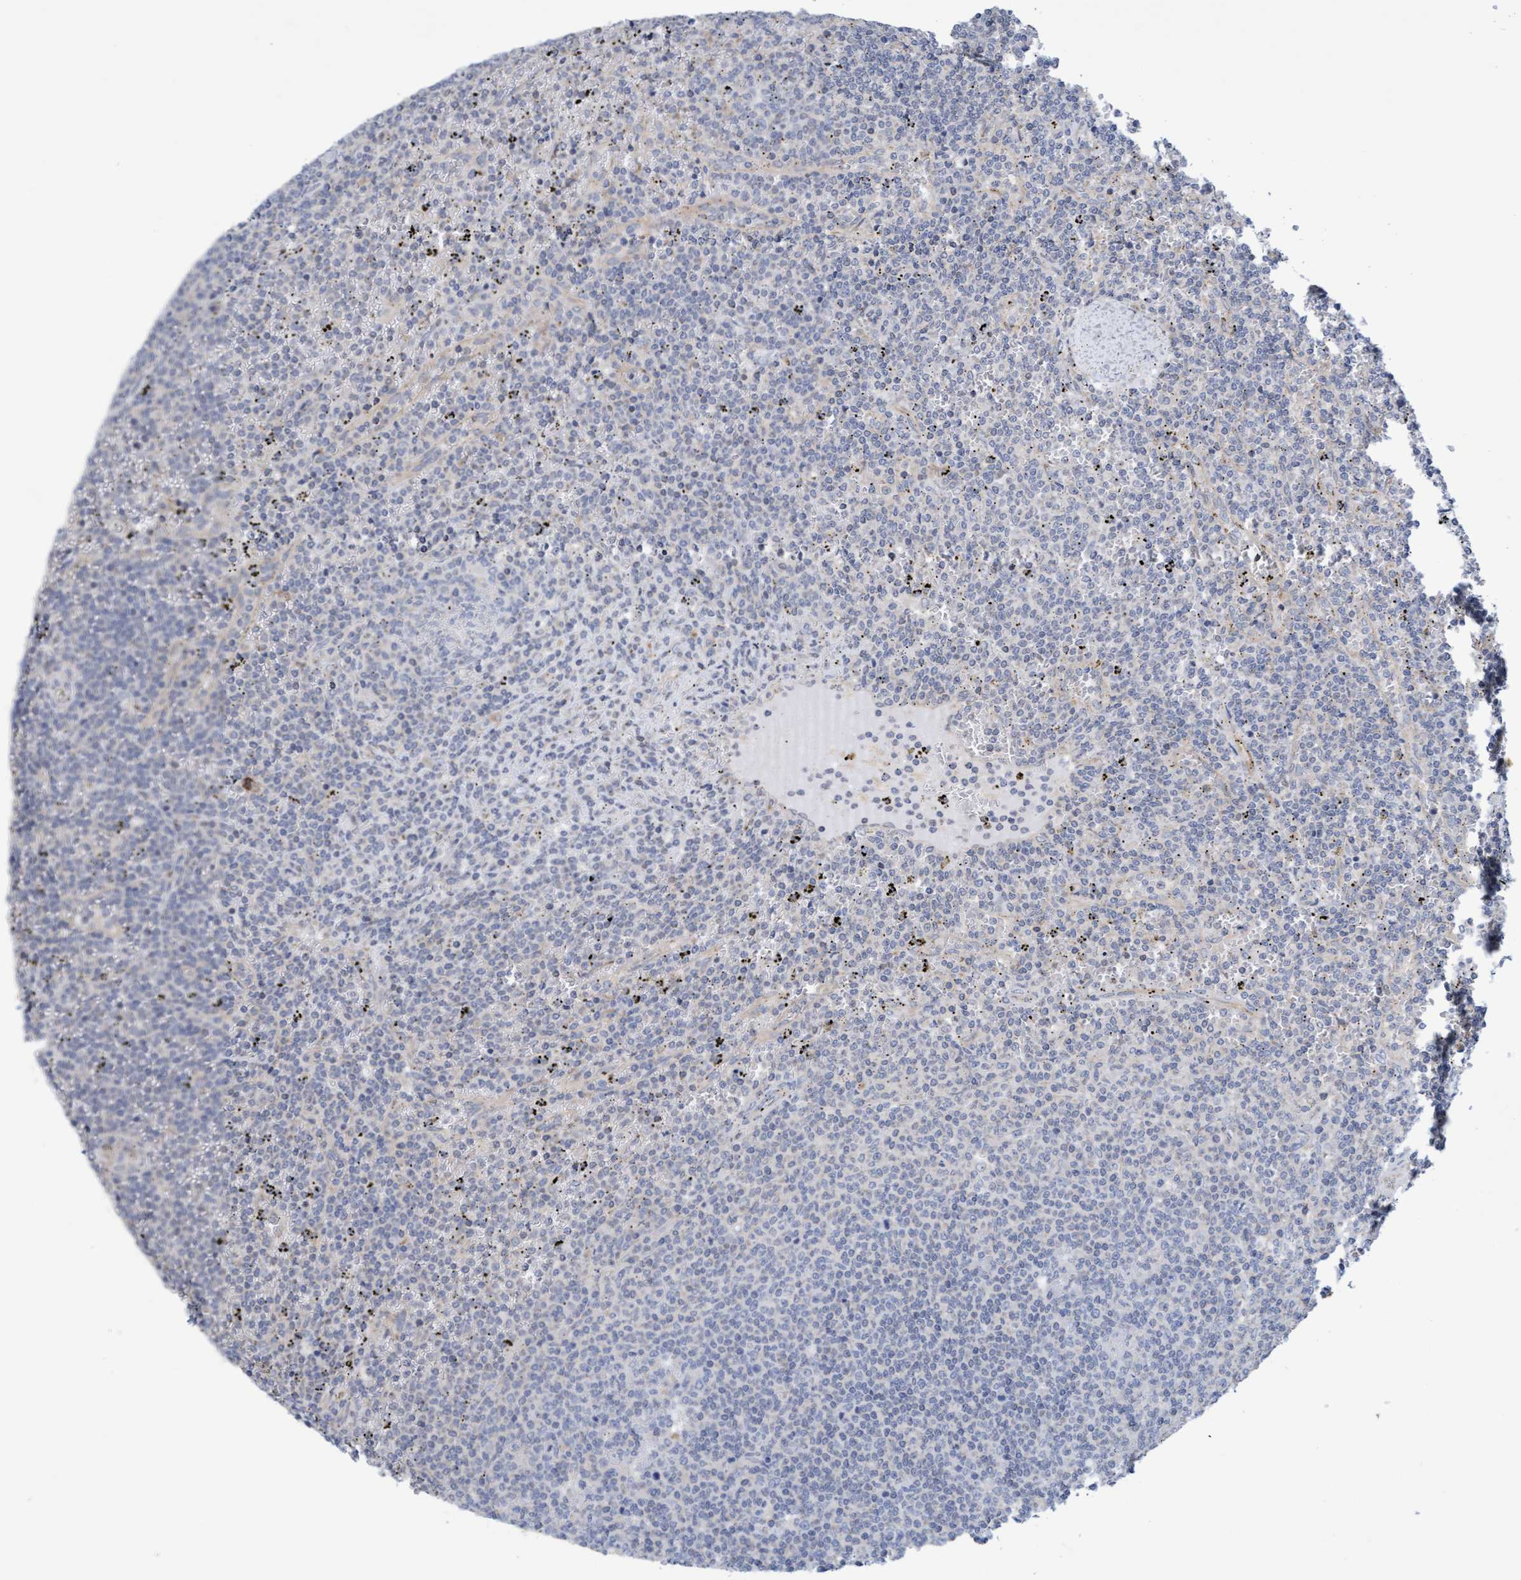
{"staining": {"intensity": "negative", "quantity": "none", "location": "none"}, "tissue": "lymphoma", "cell_type": "Tumor cells", "image_type": "cancer", "snomed": [{"axis": "morphology", "description": "Malignant lymphoma, non-Hodgkin's type, Low grade"}, {"axis": "topography", "description": "Spleen"}], "caption": "DAB immunohistochemical staining of human lymphoma shows no significant positivity in tumor cells.", "gene": "SLC28A3", "patient": {"sex": "female", "age": 50}}